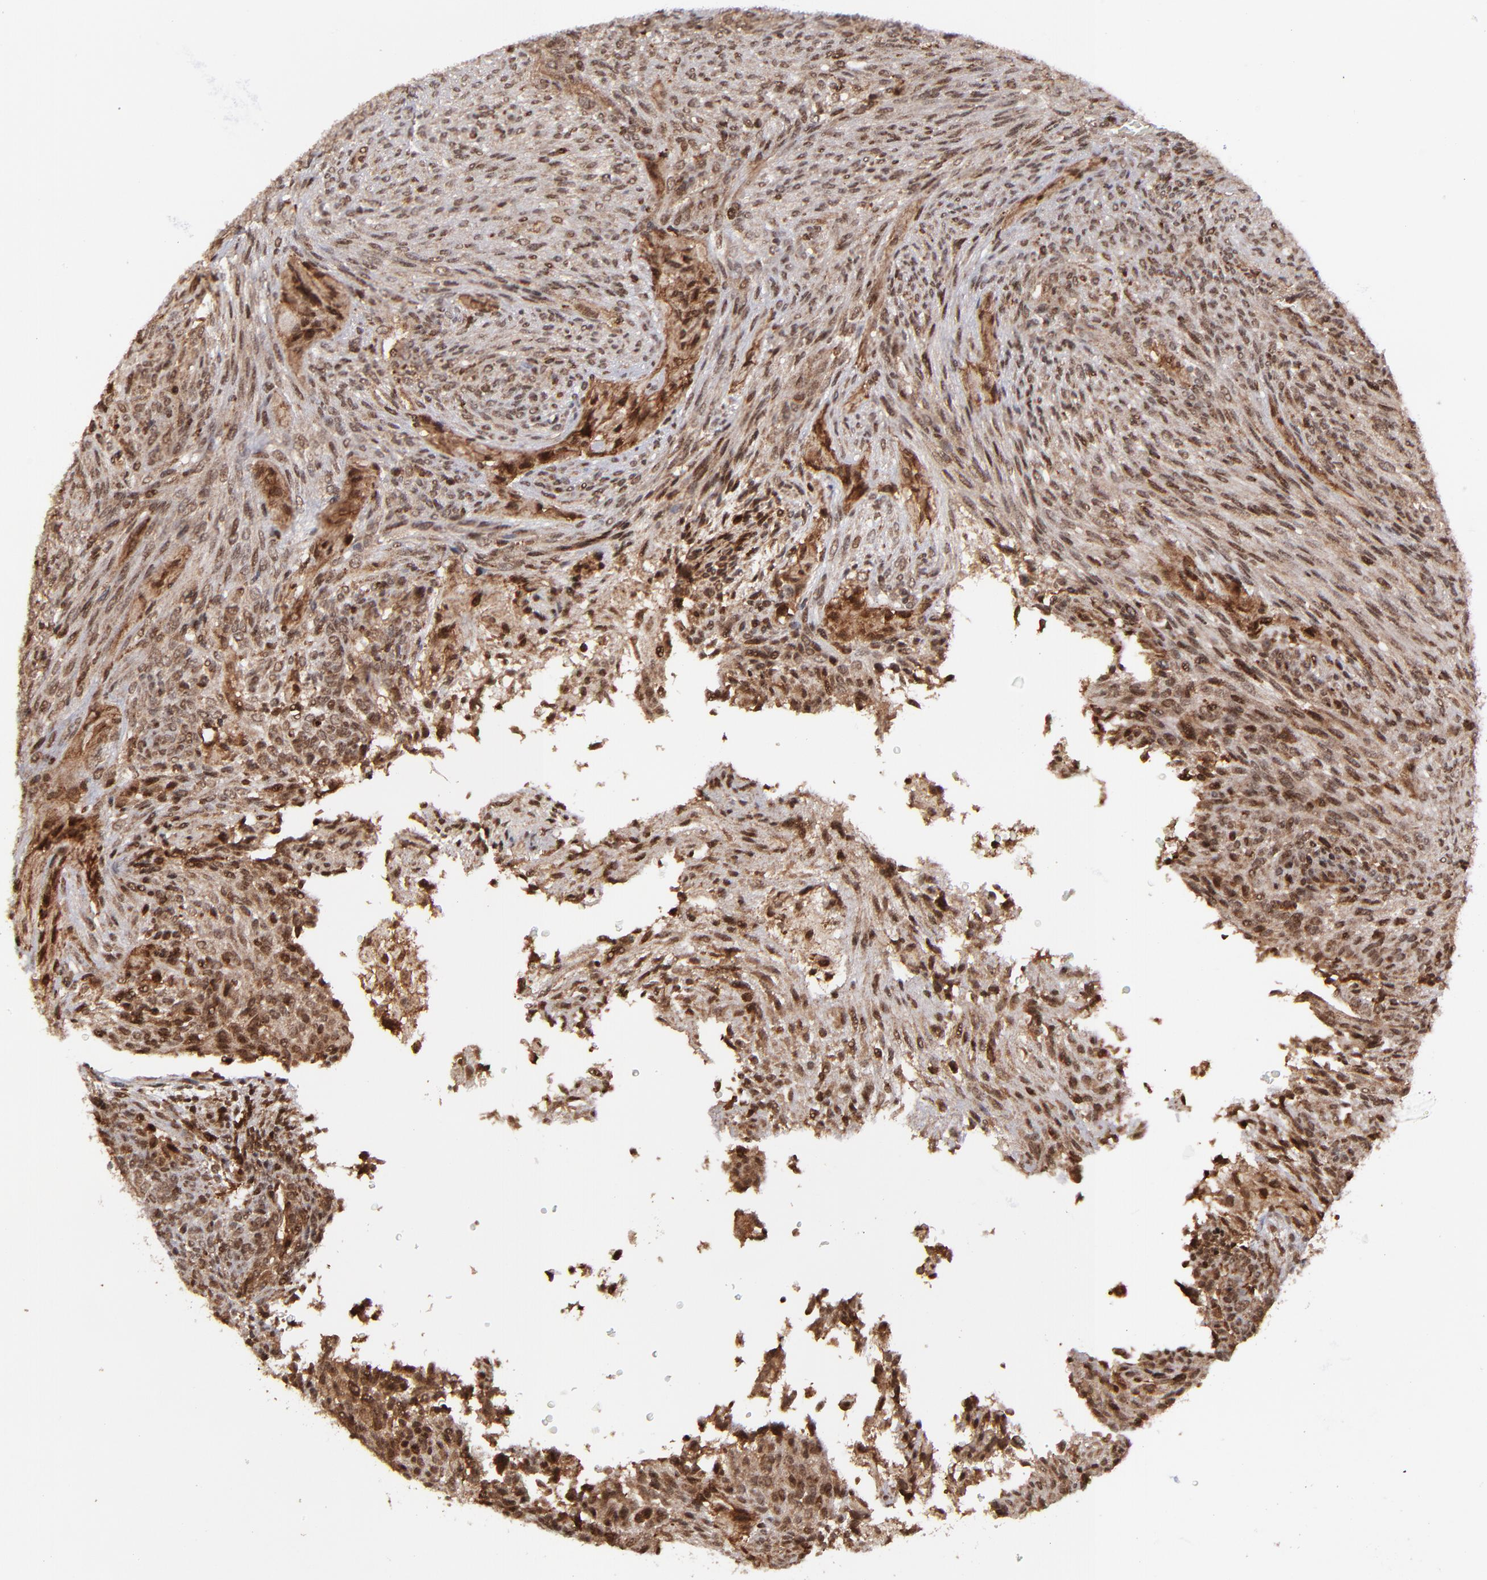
{"staining": {"intensity": "strong", "quantity": ">75%", "location": "cytoplasmic/membranous,nuclear"}, "tissue": "glioma", "cell_type": "Tumor cells", "image_type": "cancer", "snomed": [{"axis": "morphology", "description": "Glioma, malignant, High grade"}, {"axis": "topography", "description": "Cerebral cortex"}], "caption": "High-grade glioma (malignant) stained with a brown dye exhibits strong cytoplasmic/membranous and nuclear positive positivity in about >75% of tumor cells.", "gene": "RGS6", "patient": {"sex": "female", "age": 55}}